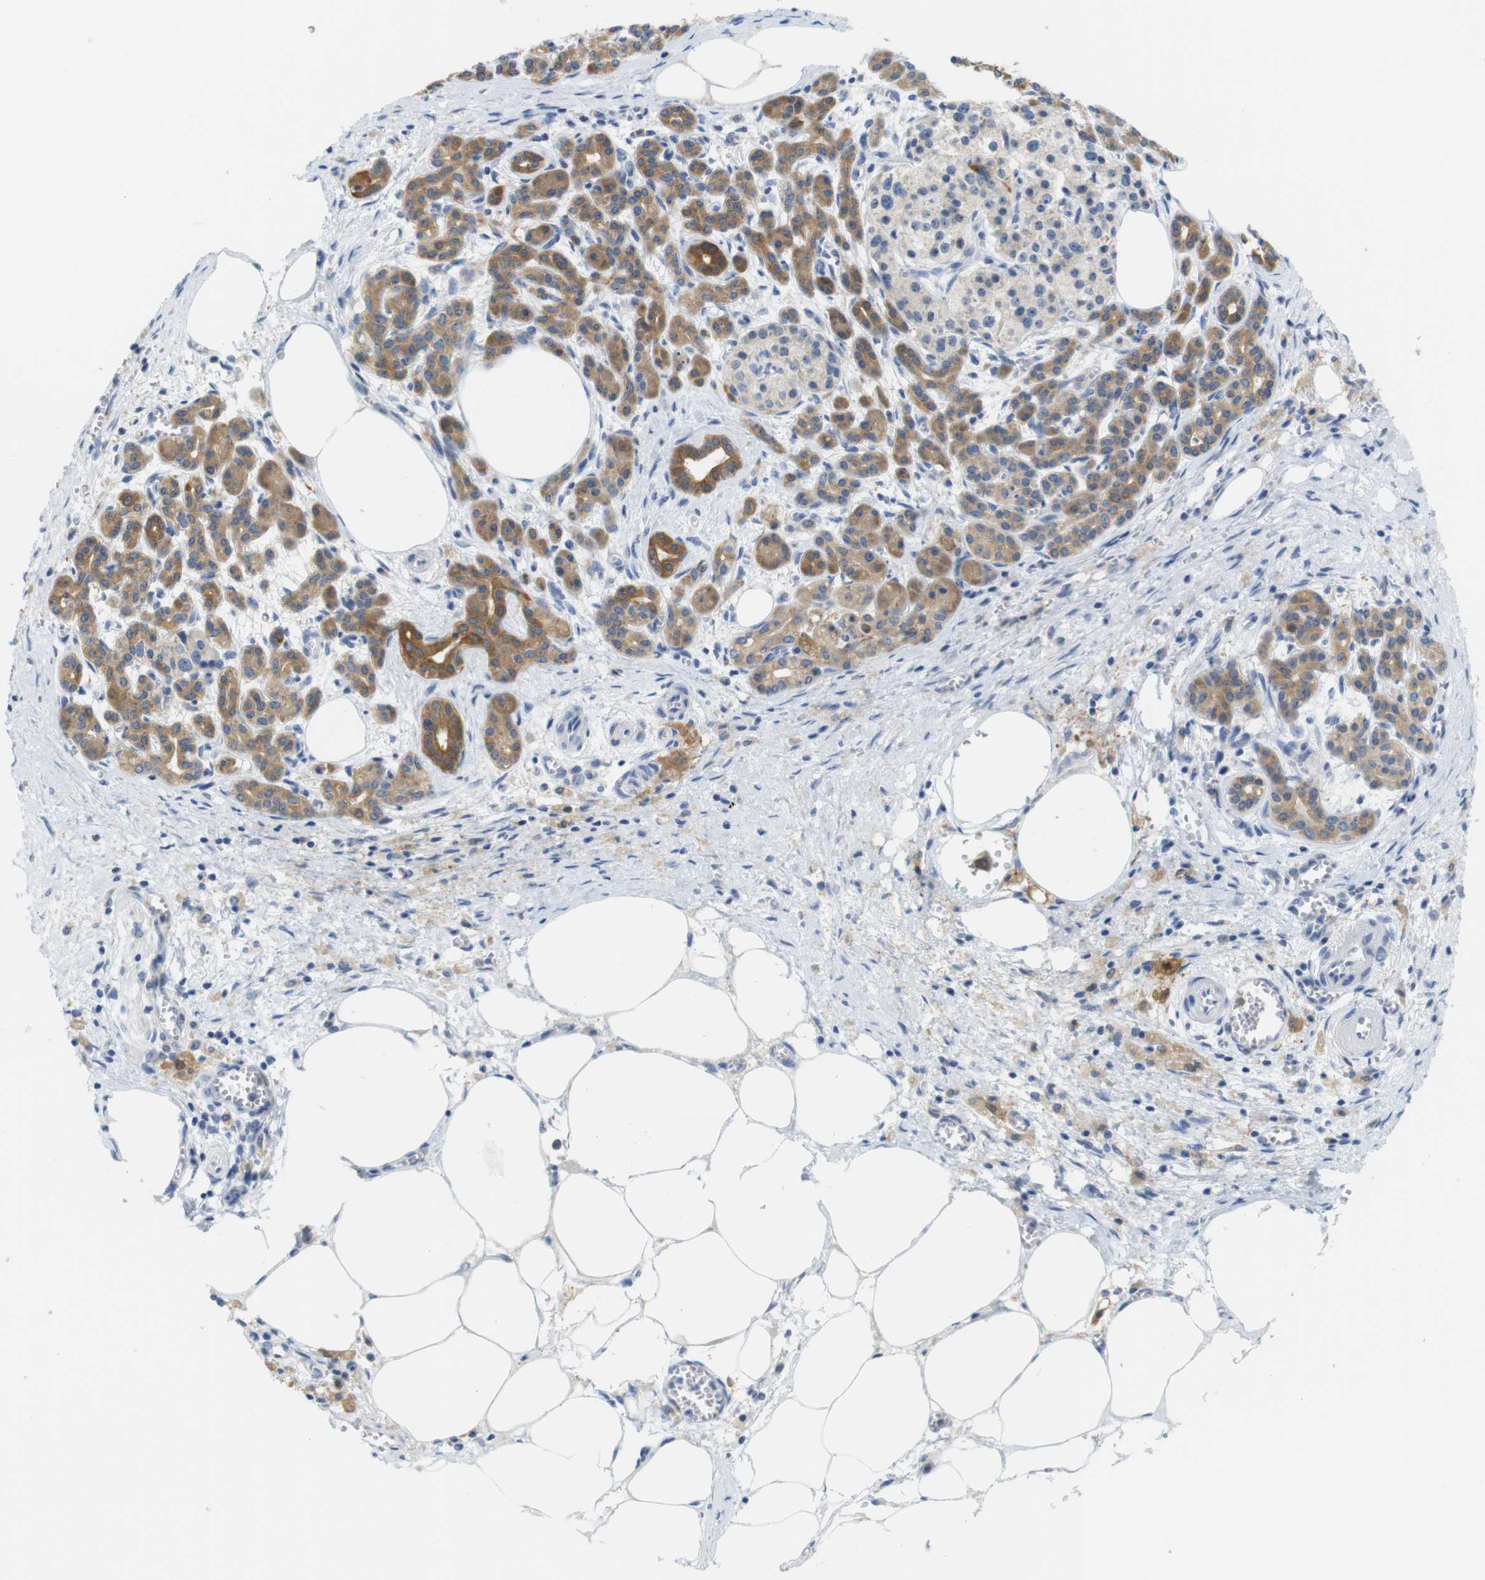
{"staining": {"intensity": "moderate", "quantity": ">75%", "location": "cytoplasmic/membranous"}, "tissue": "pancreatic cancer", "cell_type": "Tumor cells", "image_type": "cancer", "snomed": [{"axis": "morphology", "description": "Adenocarcinoma, NOS"}, {"axis": "topography", "description": "Pancreas"}], "caption": "Protein positivity by immunohistochemistry shows moderate cytoplasmic/membranous positivity in approximately >75% of tumor cells in pancreatic adenocarcinoma. Using DAB (3,3'-diaminobenzidine) (brown) and hematoxylin (blue) stains, captured at high magnification using brightfield microscopy.", "gene": "NEBL", "patient": {"sex": "female", "age": 70}}